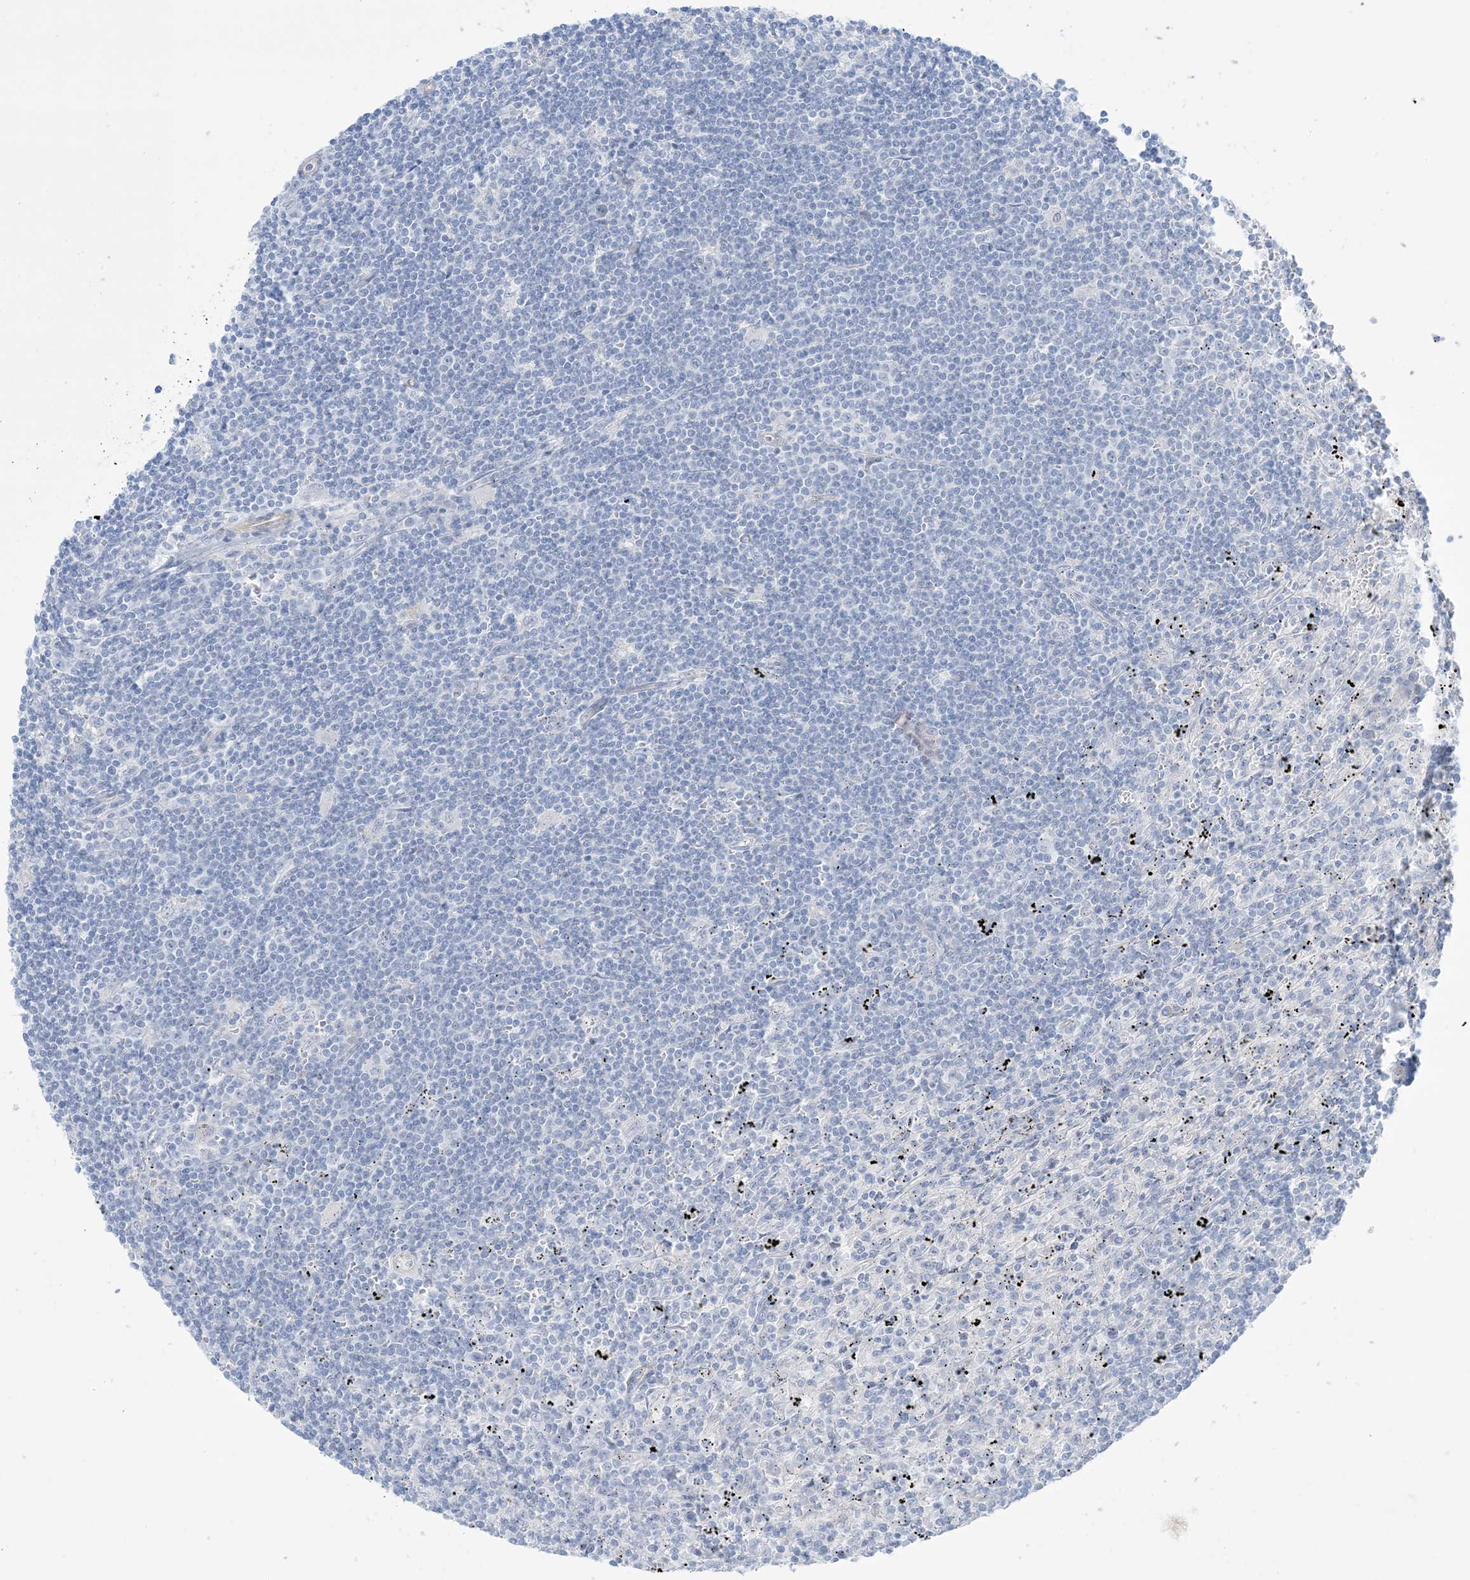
{"staining": {"intensity": "negative", "quantity": "none", "location": "none"}, "tissue": "lymphoma", "cell_type": "Tumor cells", "image_type": "cancer", "snomed": [{"axis": "morphology", "description": "Malignant lymphoma, non-Hodgkin's type, Low grade"}, {"axis": "topography", "description": "Spleen"}], "caption": "A photomicrograph of malignant lymphoma, non-Hodgkin's type (low-grade) stained for a protein displays no brown staining in tumor cells.", "gene": "ATP11C", "patient": {"sex": "male", "age": 76}}